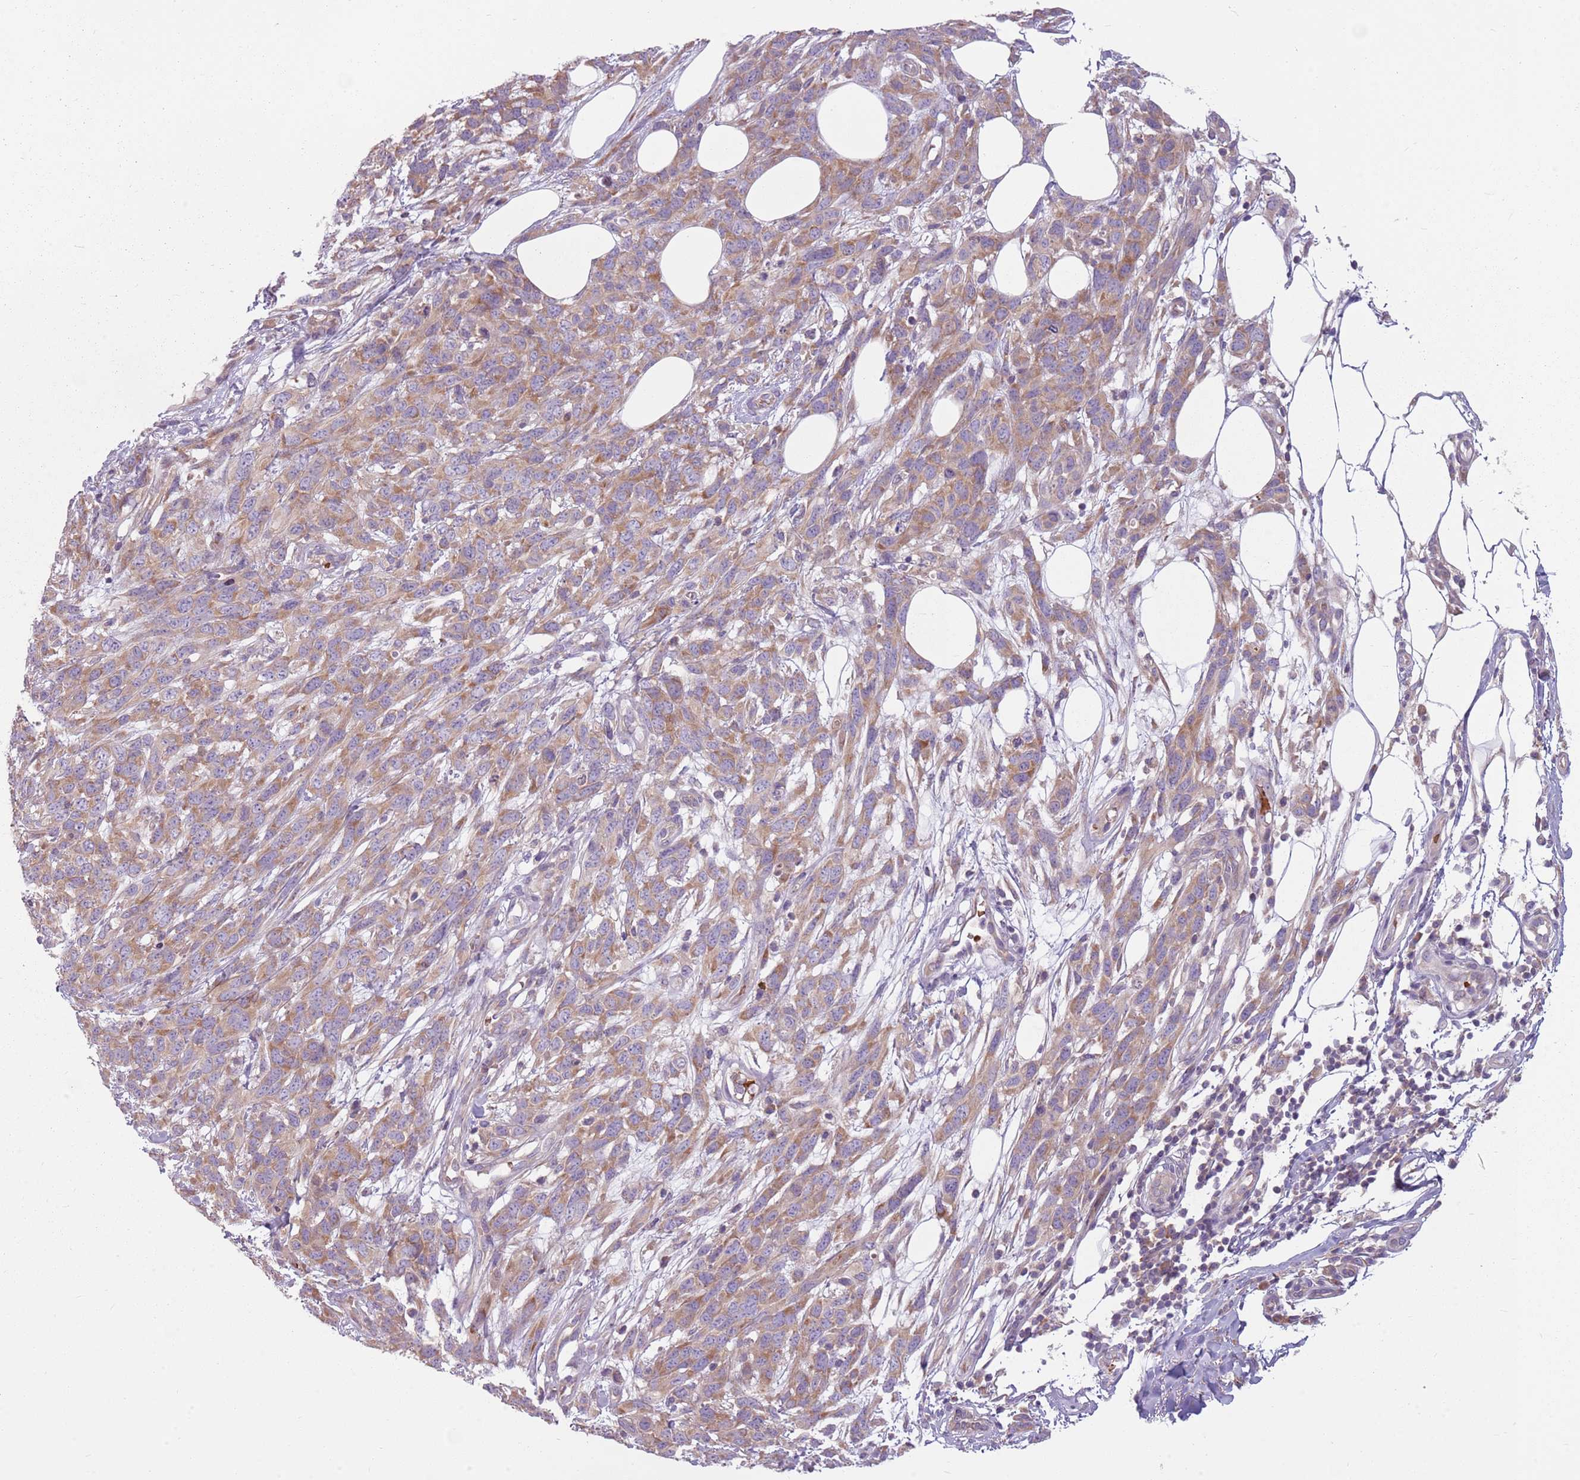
{"staining": {"intensity": "moderate", "quantity": ">75%", "location": "cytoplasmic/membranous"}, "tissue": "melanoma", "cell_type": "Tumor cells", "image_type": "cancer", "snomed": [{"axis": "morphology", "description": "Normal morphology"}, {"axis": "morphology", "description": "Malignant melanoma, NOS"}, {"axis": "topography", "description": "Skin"}], "caption": "This is an image of immunohistochemistry staining of malignant melanoma, which shows moderate expression in the cytoplasmic/membranous of tumor cells.", "gene": "HSPA14", "patient": {"sex": "female", "age": 72}}